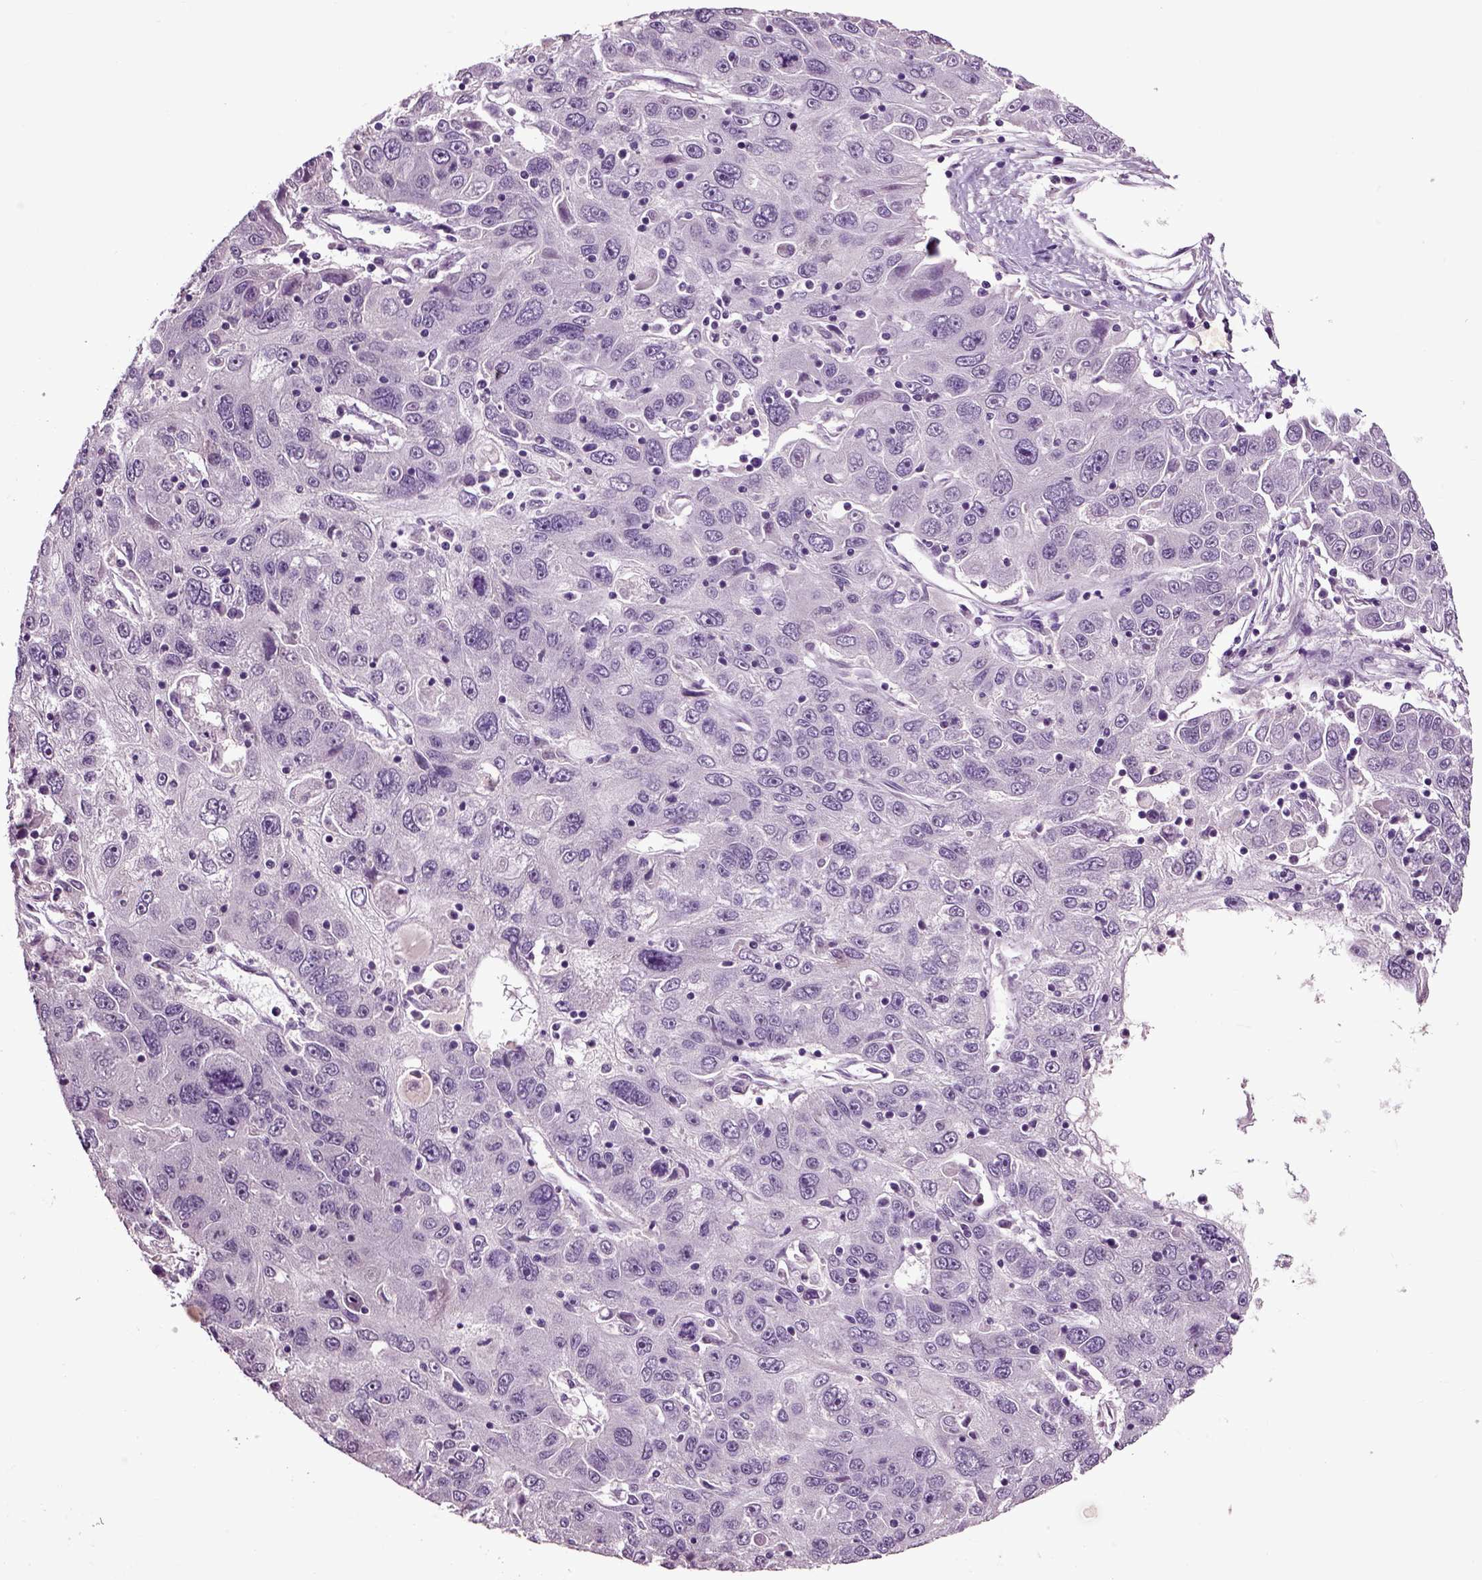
{"staining": {"intensity": "negative", "quantity": "none", "location": "none"}, "tissue": "stomach cancer", "cell_type": "Tumor cells", "image_type": "cancer", "snomed": [{"axis": "morphology", "description": "Adenocarcinoma, NOS"}, {"axis": "topography", "description": "Stomach"}], "caption": "This micrograph is of stomach cancer stained with IHC to label a protein in brown with the nuclei are counter-stained blue. There is no positivity in tumor cells. (Stains: DAB (3,3'-diaminobenzidine) immunohistochemistry with hematoxylin counter stain, Microscopy: brightfield microscopy at high magnification).", "gene": "CRHR1", "patient": {"sex": "male", "age": 56}}